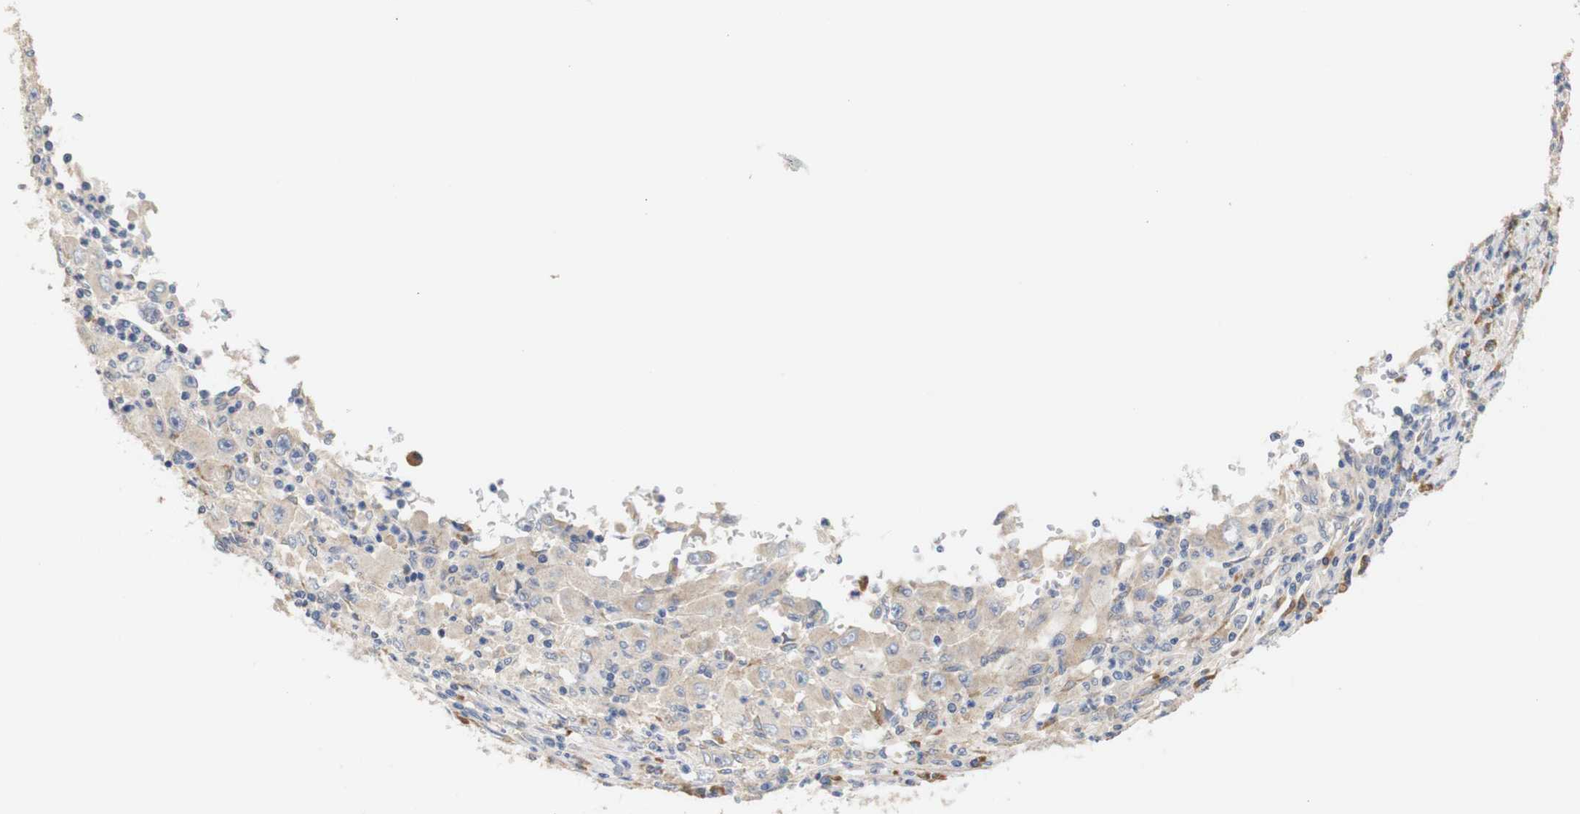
{"staining": {"intensity": "weak", "quantity": ">75%", "location": "cytoplasmic/membranous"}, "tissue": "melanoma", "cell_type": "Tumor cells", "image_type": "cancer", "snomed": [{"axis": "morphology", "description": "Malignant melanoma, Metastatic site"}, {"axis": "topography", "description": "Skin"}], "caption": "IHC staining of malignant melanoma (metastatic site), which exhibits low levels of weak cytoplasmic/membranous expression in about >75% of tumor cells indicating weak cytoplasmic/membranous protein expression. The staining was performed using DAB (brown) for protein detection and nuclei were counterstained in hematoxylin (blue).", "gene": "TRIM5", "patient": {"sex": "female", "age": 56}}